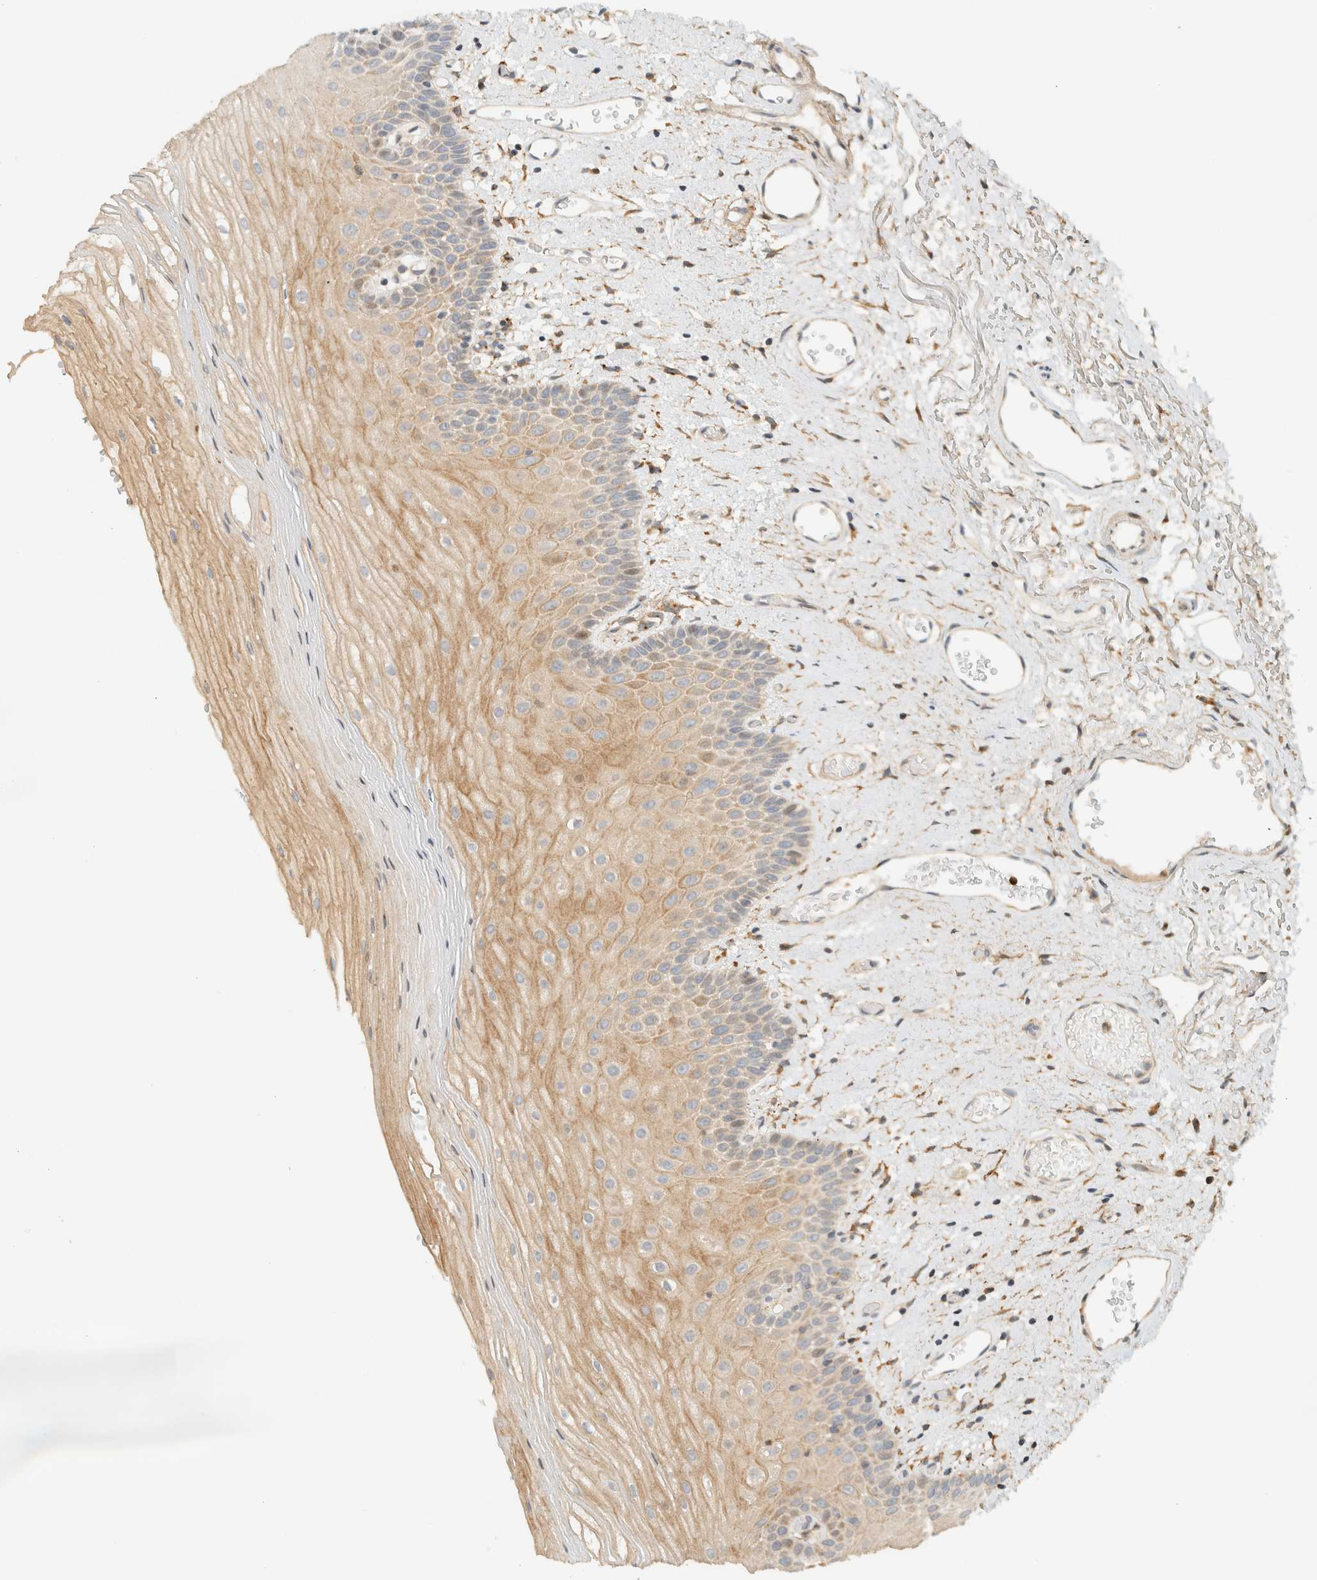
{"staining": {"intensity": "moderate", "quantity": "25%-75%", "location": "cytoplasmic/membranous"}, "tissue": "oral mucosa", "cell_type": "Squamous epithelial cells", "image_type": "normal", "snomed": [{"axis": "morphology", "description": "Normal tissue, NOS"}, {"axis": "topography", "description": "Oral tissue"}], "caption": "Squamous epithelial cells show medium levels of moderate cytoplasmic/membranous expression in about 25%-75% of cells in normal oral mucosa.", "gene": "CCDC171", "patient": {"sex": "male", "age": 52}}